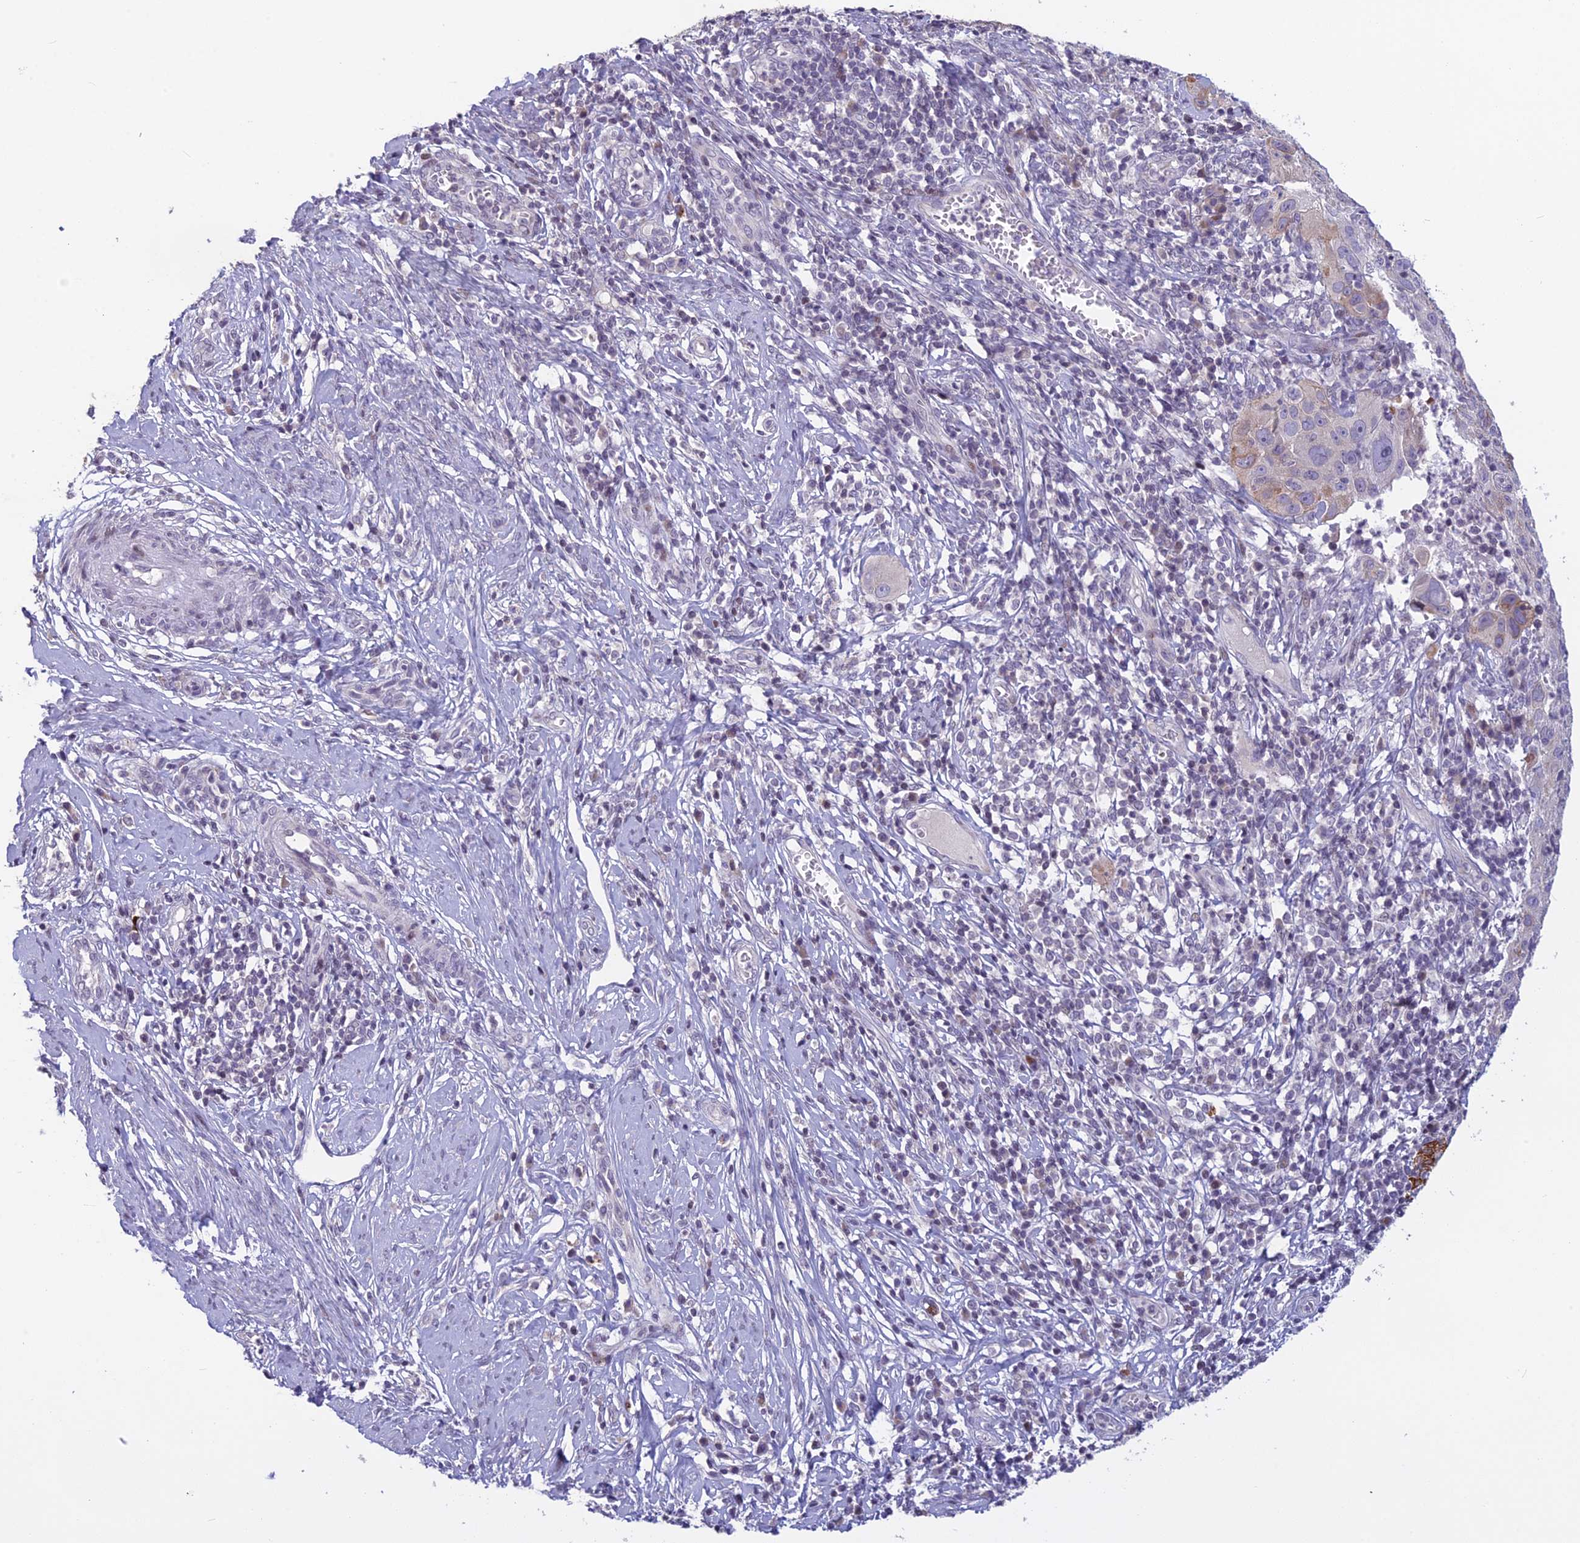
{"staining": {"intensity": "negative", "quantity": "none", "location": "none"}, "tissue": "cervical cancer", "cell_type": "Tumor cells", "image_type": "cancer", "snomed": [{"axis": "morphology", "description": "Squamous cell carcinoma, NOS"}, {"axis": "topography", "description": "Cervix"}], "caption": "Immunohistochemistry histopathology image of cervical squamous cell carcinoma stained for a protein (brown), which reveals no positivity in tumor cells.", "gene": "TMEM134", "patient": {"sex": "female", "age": 31}}